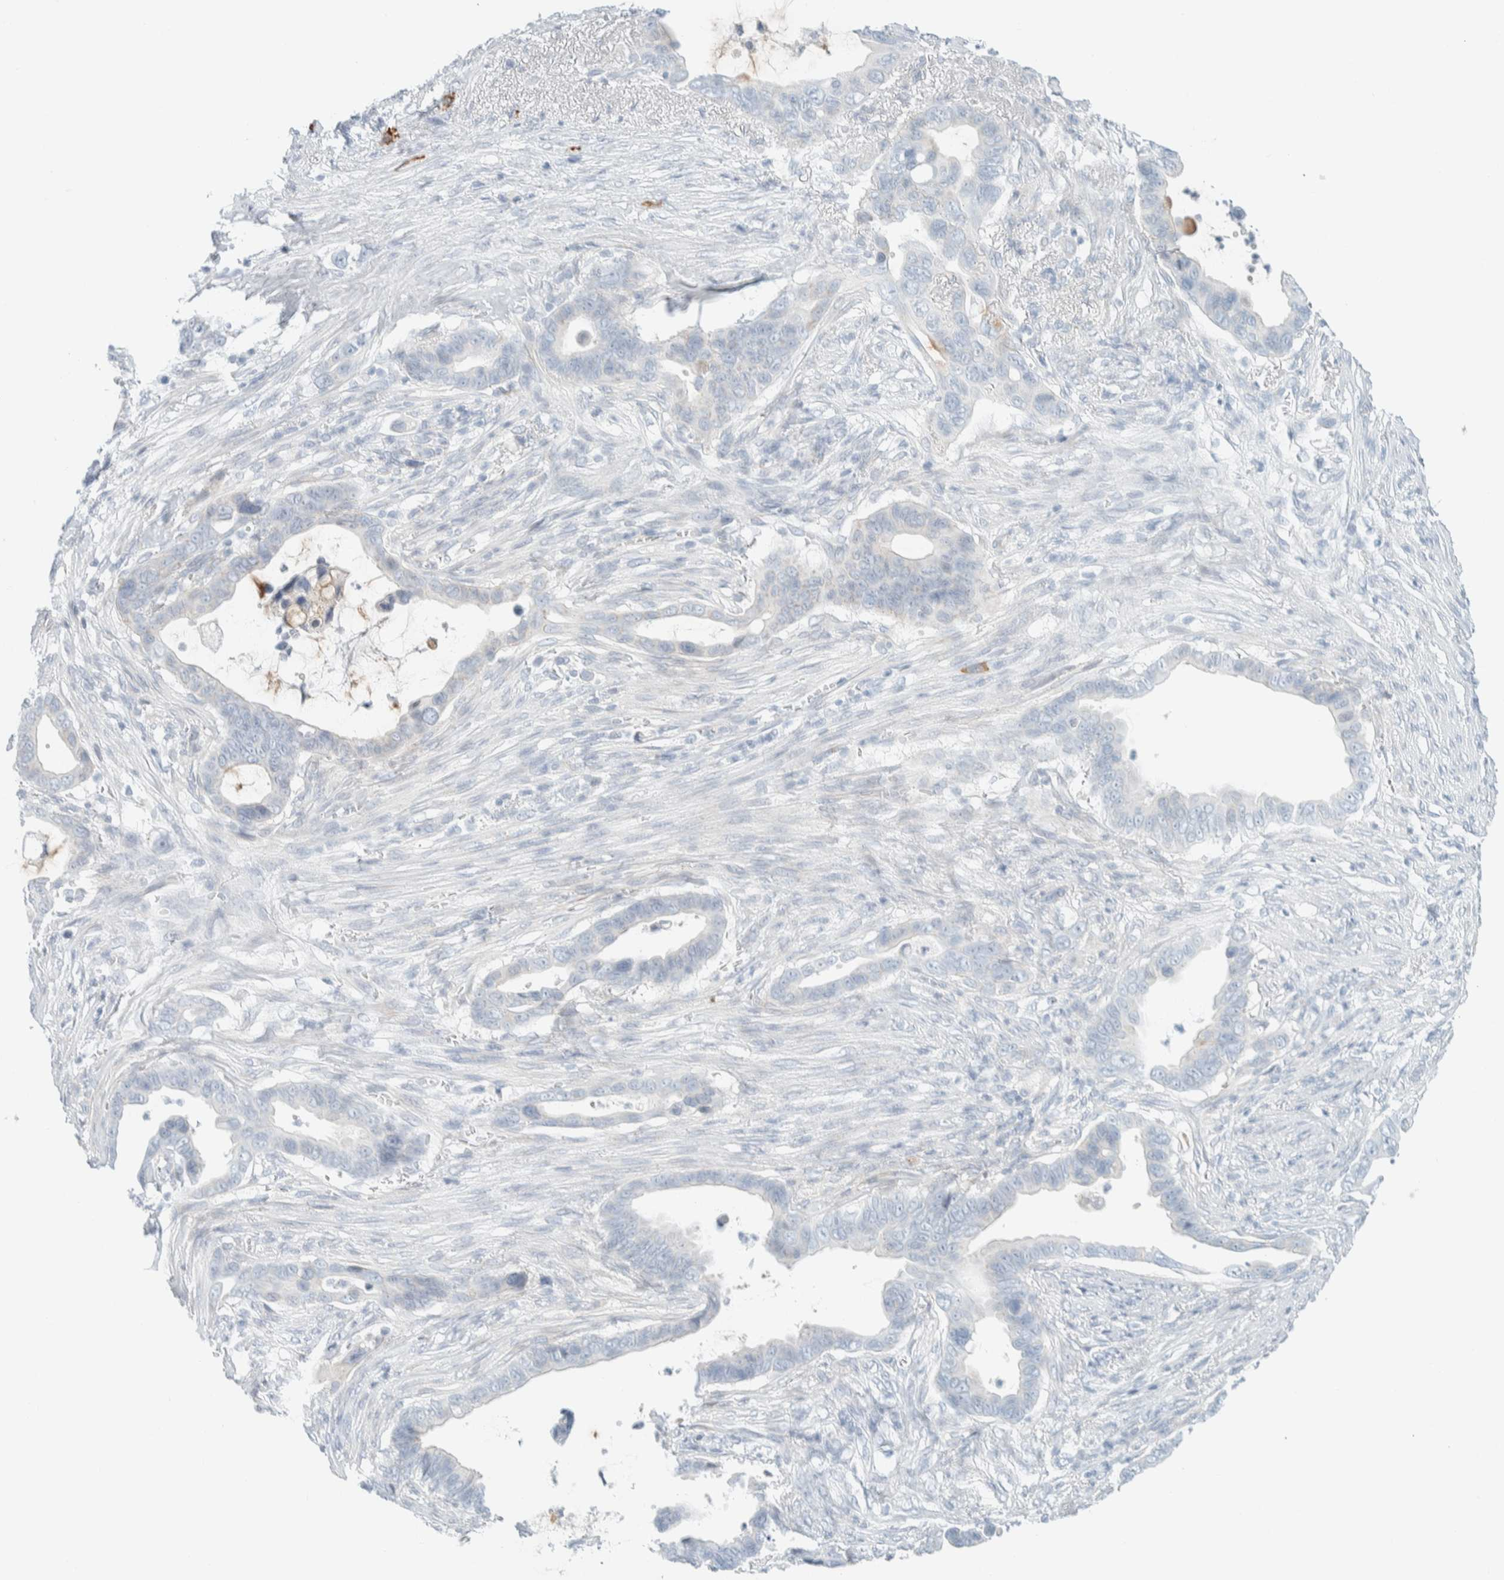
{"staining": {"intensity": "negative", "quantity": "none", "location": "none"}, "tissue": "pancreatic cancer", "cell_type": "Tumor cells", "image_type": "cancer", "snomed": [{"axis": "morphology", "description": "Adenocarcinoma, NOS"}, {"axis": "topography", "description": "Pancreas"}], "caption": "Human pancreatic cancer stained for a protein using immunohistochemistry demonstrates no staining in tumor cells.", "gene": "ARHGAP27", "patient": {"sex": "female", "age": 72}}